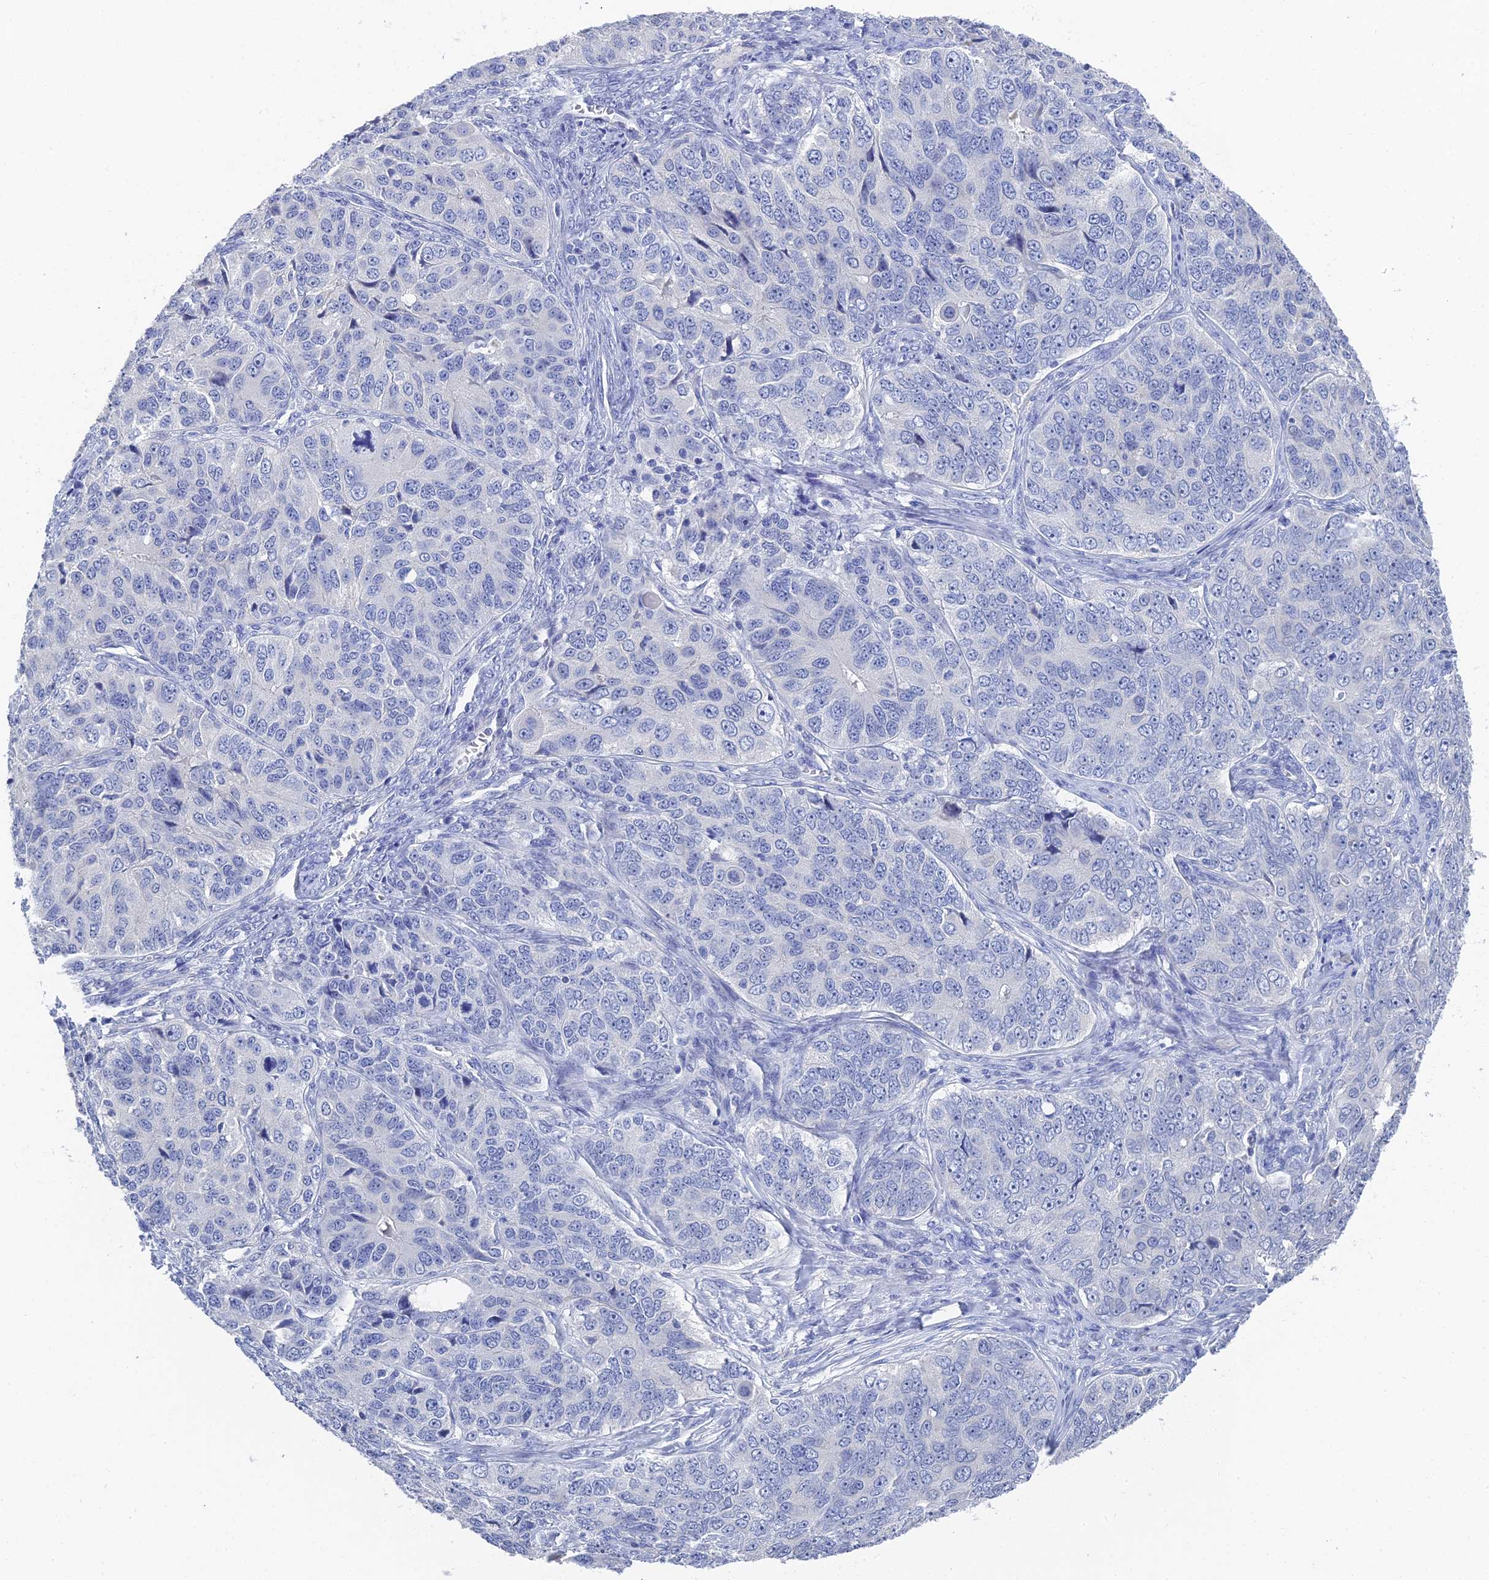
{"staining": {"intensity": "negative", "quantity": "none", "location": "none"}, "tissue": "ovarian cancer", "cell_type": "Tumor cells", "image_type": "cancer", "snomed": [{"axis": "morphology", "description": "Carcinoma, endometroid"}, {"axis": "topography", "description": "Ovary"}], "caption": "An immunohistochemistry (IHC) image of ovarian endometroid carcinoma is shown. There is no staining in tumor cells of ovarian endometroid carcinoma. (DAB immunohistochemistry (IHC), high magnification).", "gene": "GFAP", "patient": {"sex": "female", "age": 51}}